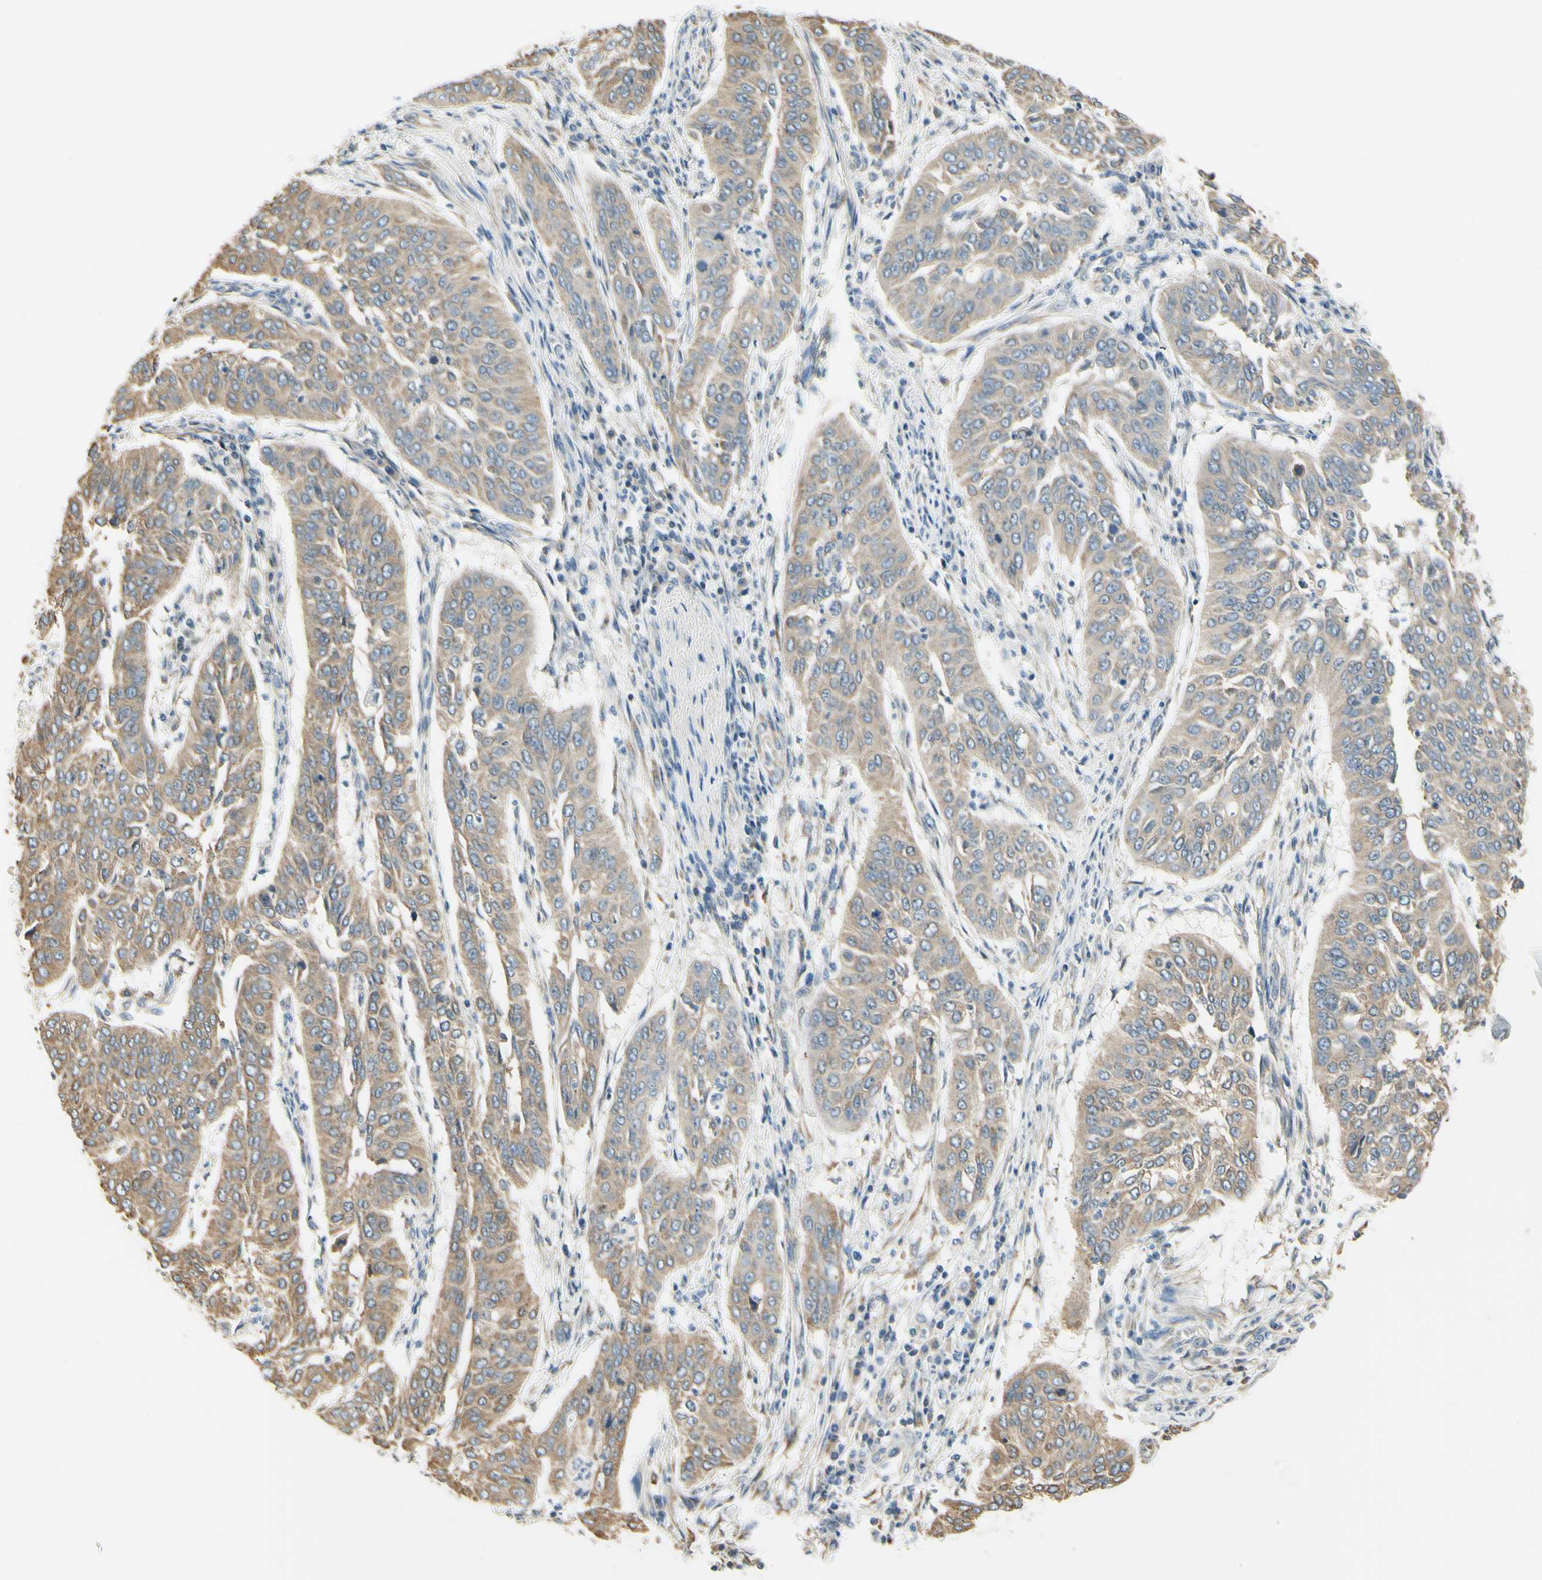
{"staining": {"intensity": "weak", "quantity": ">75%", "location": "cytoplasmic/membranous"}, "tissue": "cervical cancer", "cell_type": "Tumor cells", "image_type": "cancer", "snomed": [{"axis": "morphology", "description": "Normal tissue, NOS"}, {"axis": "morphology", "description": "Squamous cell carcinoma, NOS"}, {"axis": "topography", "description": "Cervix"}], "caption": "Immunohistochemical staining of cervical cancer reveals low levels of weak cytoplasmic/membranous staining in about >75% of tumor cells.", "gene": "IGDCC4", "patient": {"sex": "female", "age": 39}}